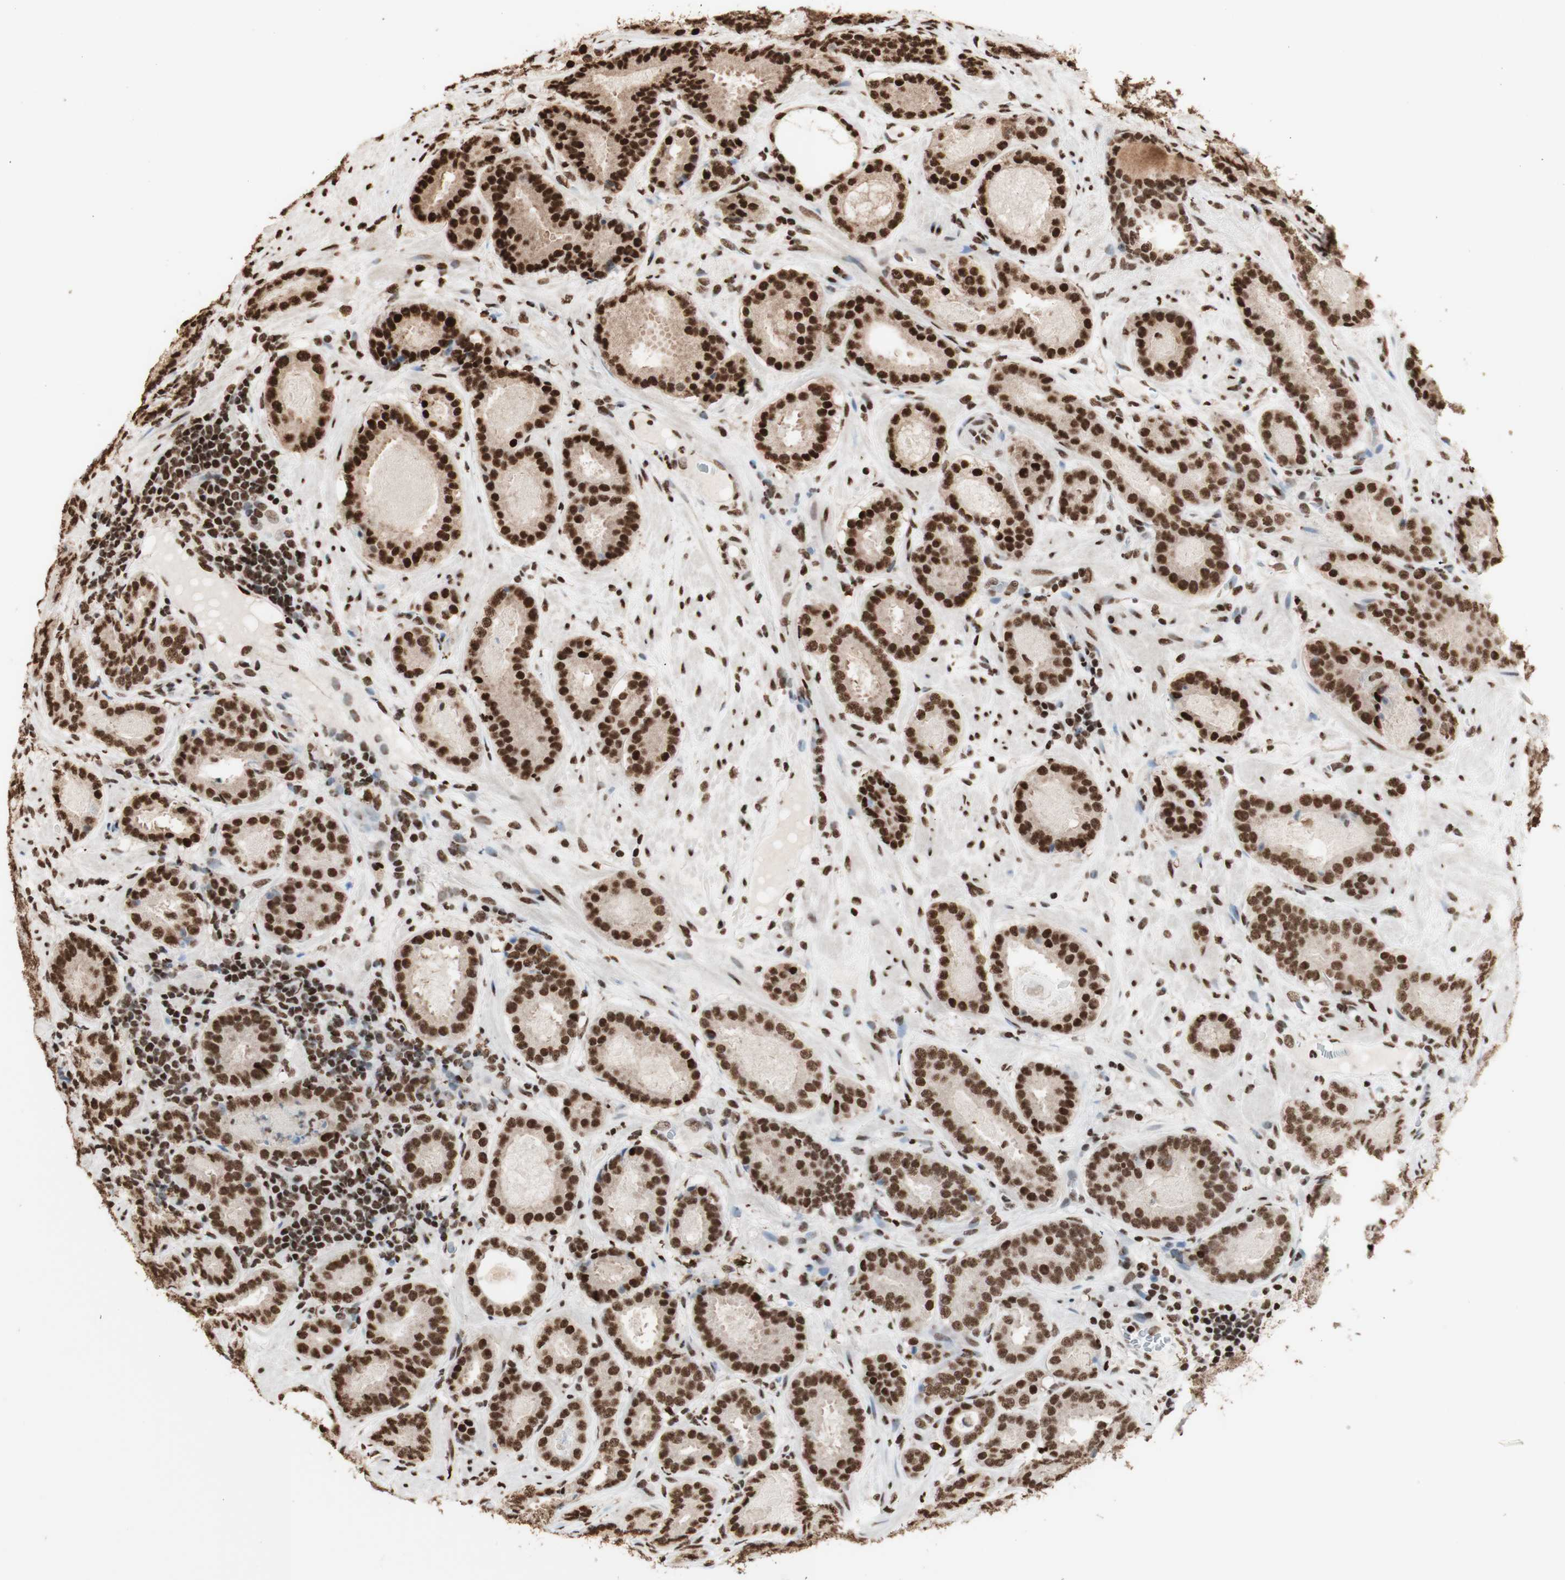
{"staining": {"intensity": "strong", "quantity": ">75%", "location": "cytoplasmic/membranous,nuclear"}, "tissue": "prostate cancer", "cell_type": "Tumor cells", "image_type": "cancer", "snomed": [{"axis": "morphology", "description": "Adenocarcinoma, Low grade"}, {"axis": "topography", "description": "Prostate"}], "caption": "Tumor cells reveal strong cytoplasmic/membranous and nuclear expression in about >75% of cells in prostate cancer (adenocarcinoma (low-grade)).", "gene": "HNRNPA2B1", "patient": {"sex": "male", "age": 69}}